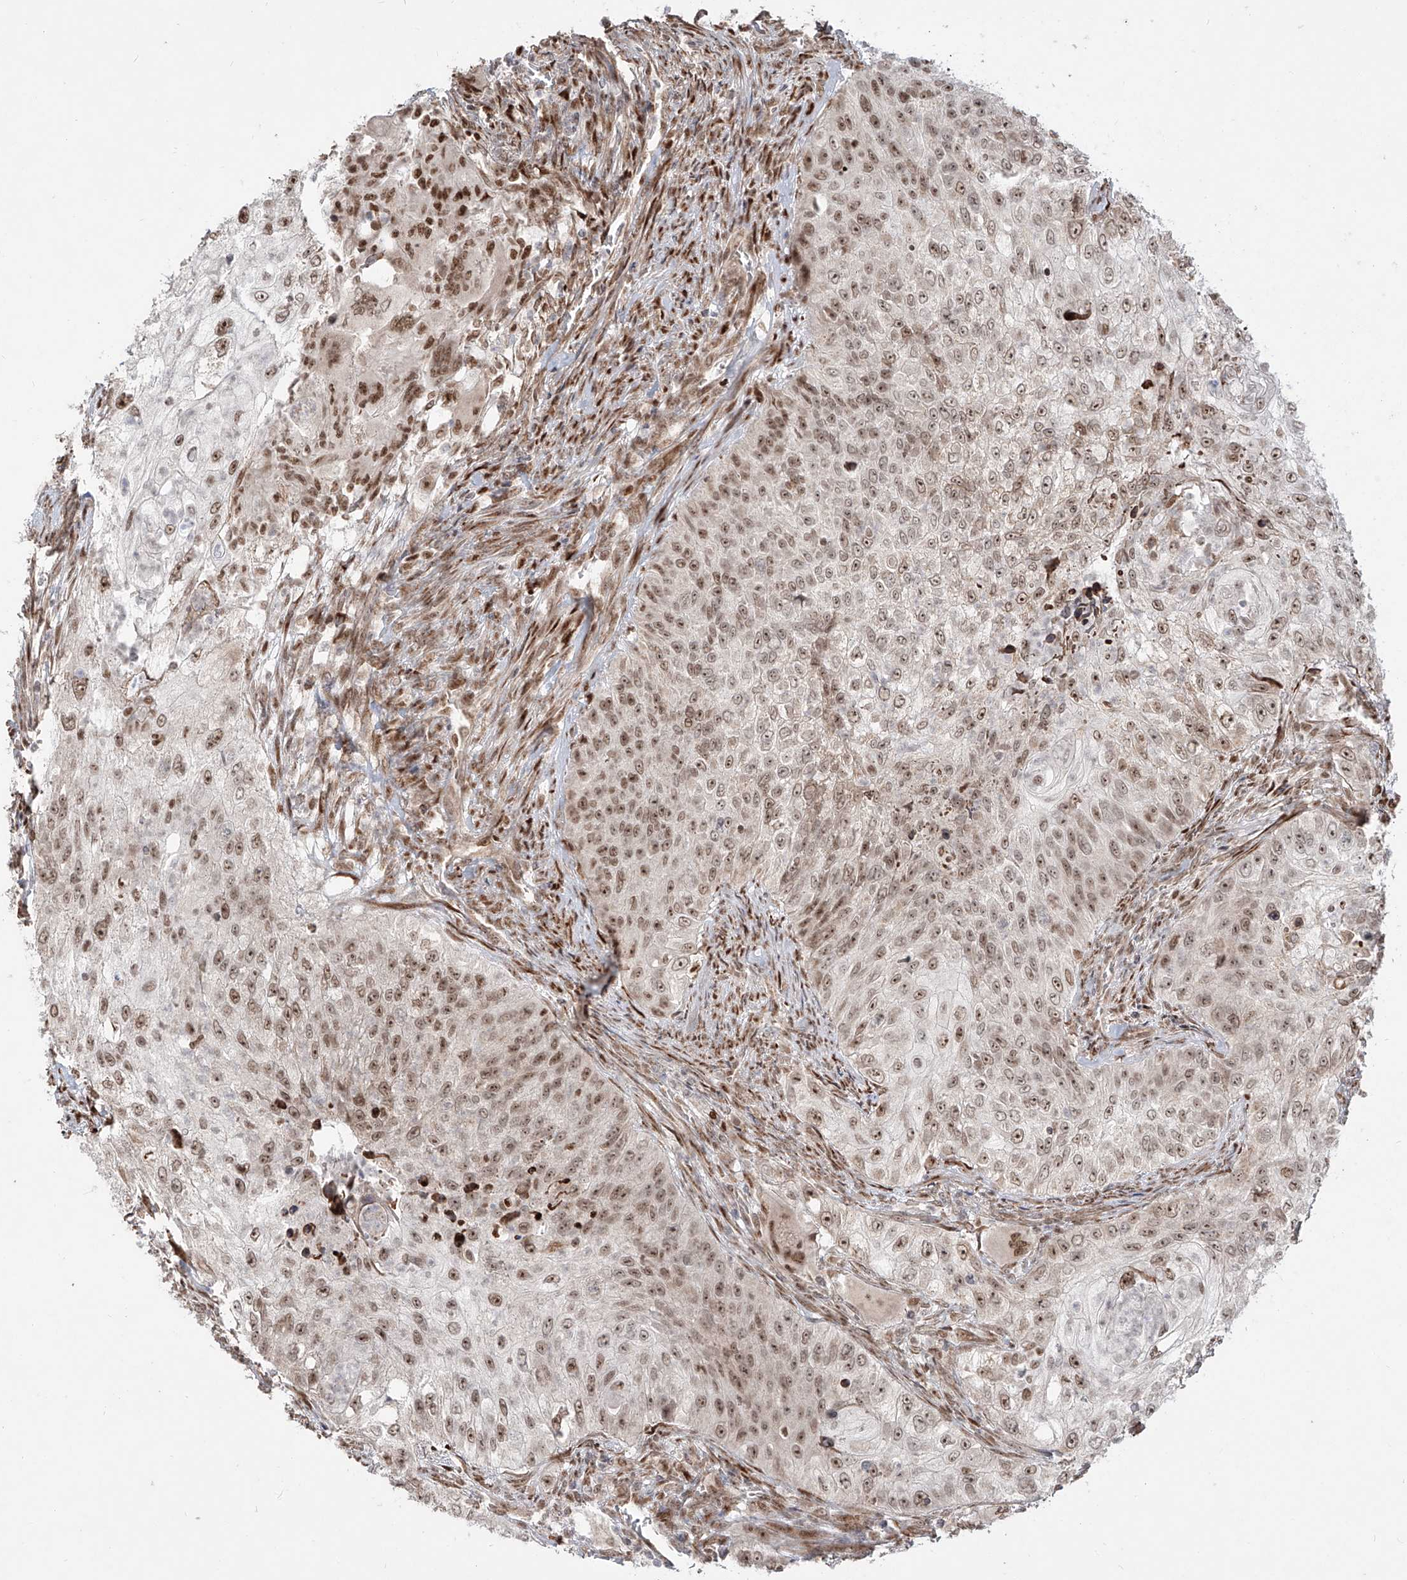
{"staining": {"intensity": "moderate", "quantity": ">75%", "location": "nuclear"}, "tissue": "urothelial cancer", "cell_type": "Tumor cells", "image_type": "cancer", "snomed": [{"axis": "morphology", "description": "Urothelial carcinoma, High grade"}, {"axis": "topography", "description": "Urinary bladder"}], "caption": "The photomicrograph shows immunohistochemical staining of urothelial cancer. There is moderate nuclear expression is seen in about >75% of tumor cells.", "gene": "ZNF710", "patient": {"sex": "female", "age": 60}}